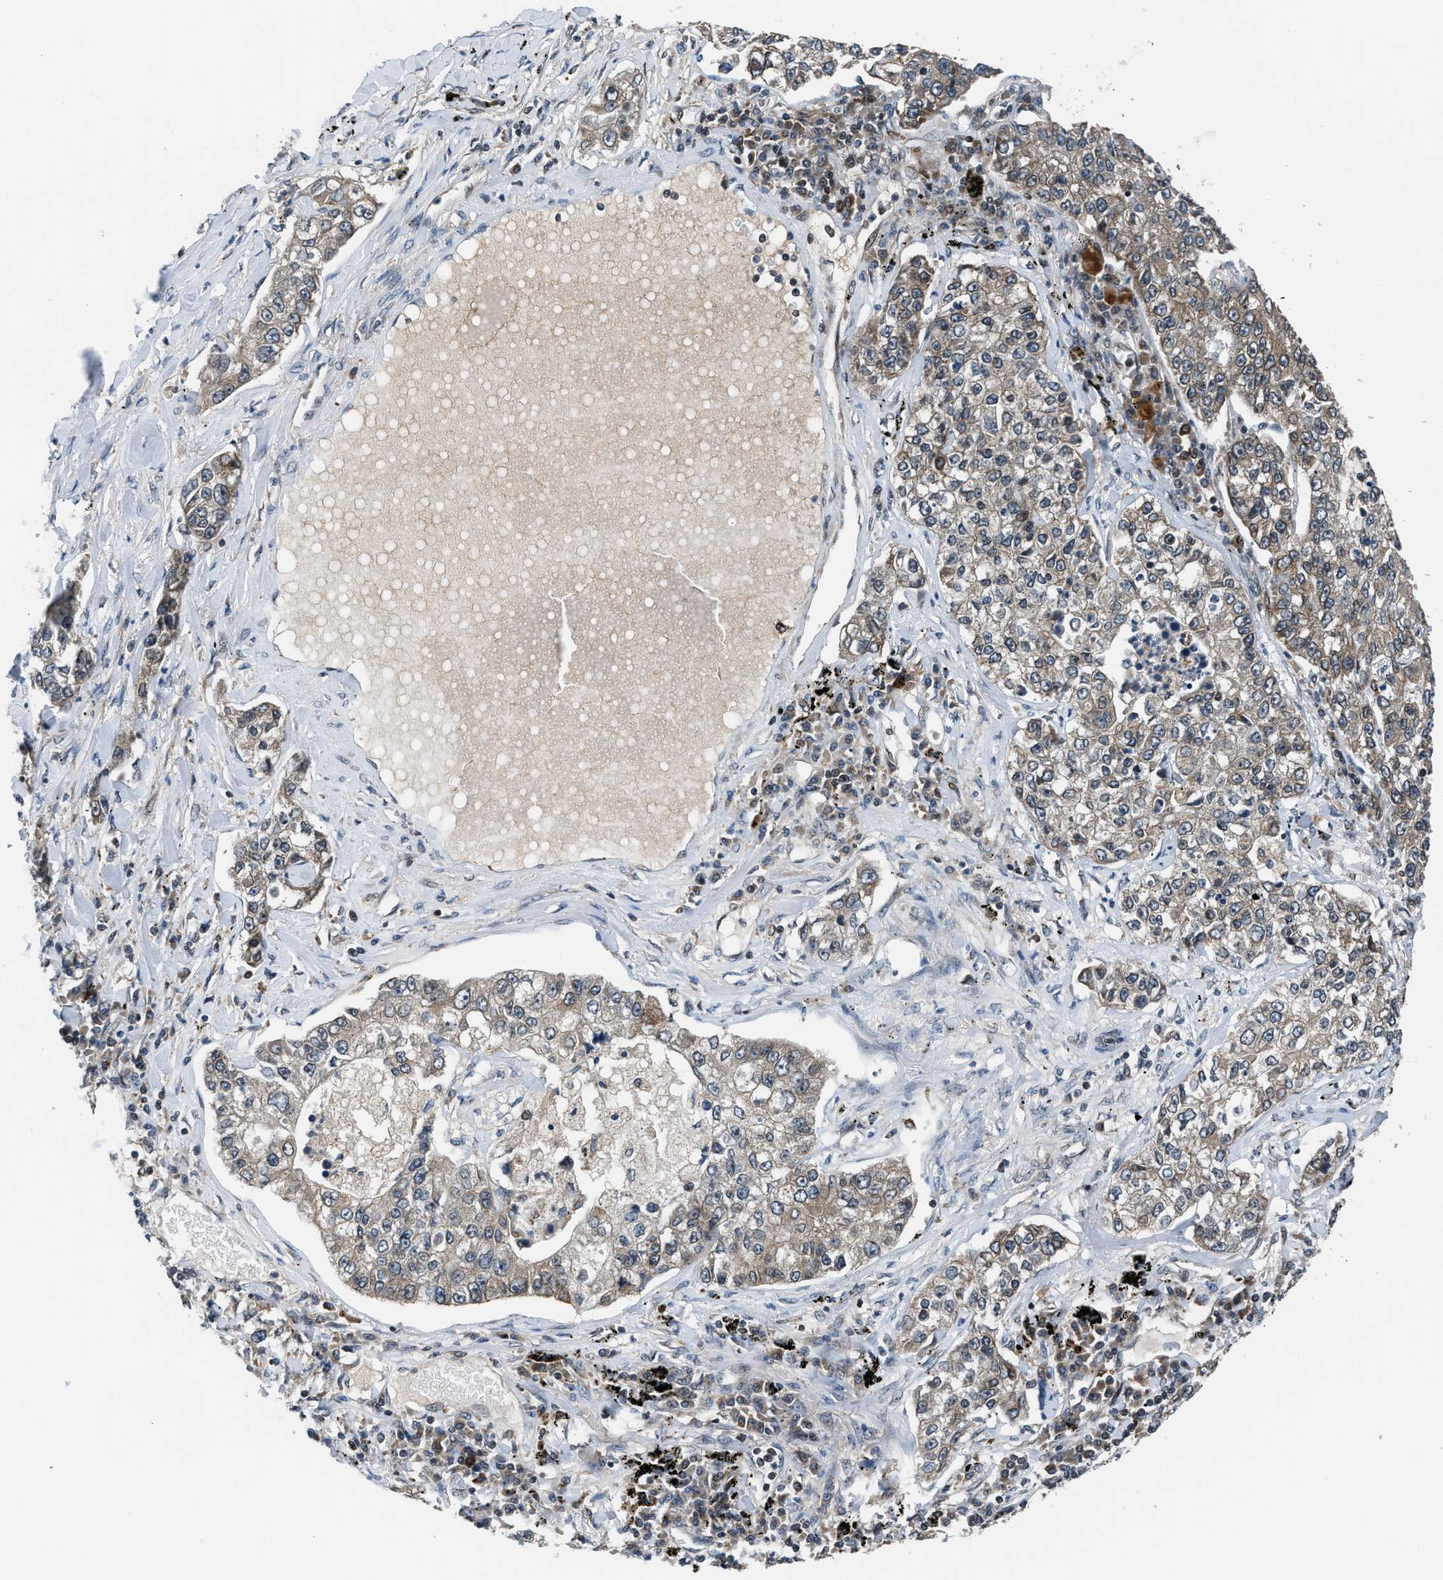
{"staining": {"intensity": "moderate", "quantity": "<25%", "location": "cytoplasmic/membranous"}, "tissue": "lung cancer", "cell_type": "Tumor cells", "image_type": "cancer", "snomed": [{"axis": "morphology", "description": "Adenocarcinoma, NOS"}, {"axis": "topography", "description": "Lung"}], "caption": "Adenocarcinoma (lung) stained with immunohistochemistry (IHC) displays moderate cytoplasmic/membranous staining in about <25% of tumor cells.", "gene": "RETREG3", "patient": {"sex": "male", "age": 49}}